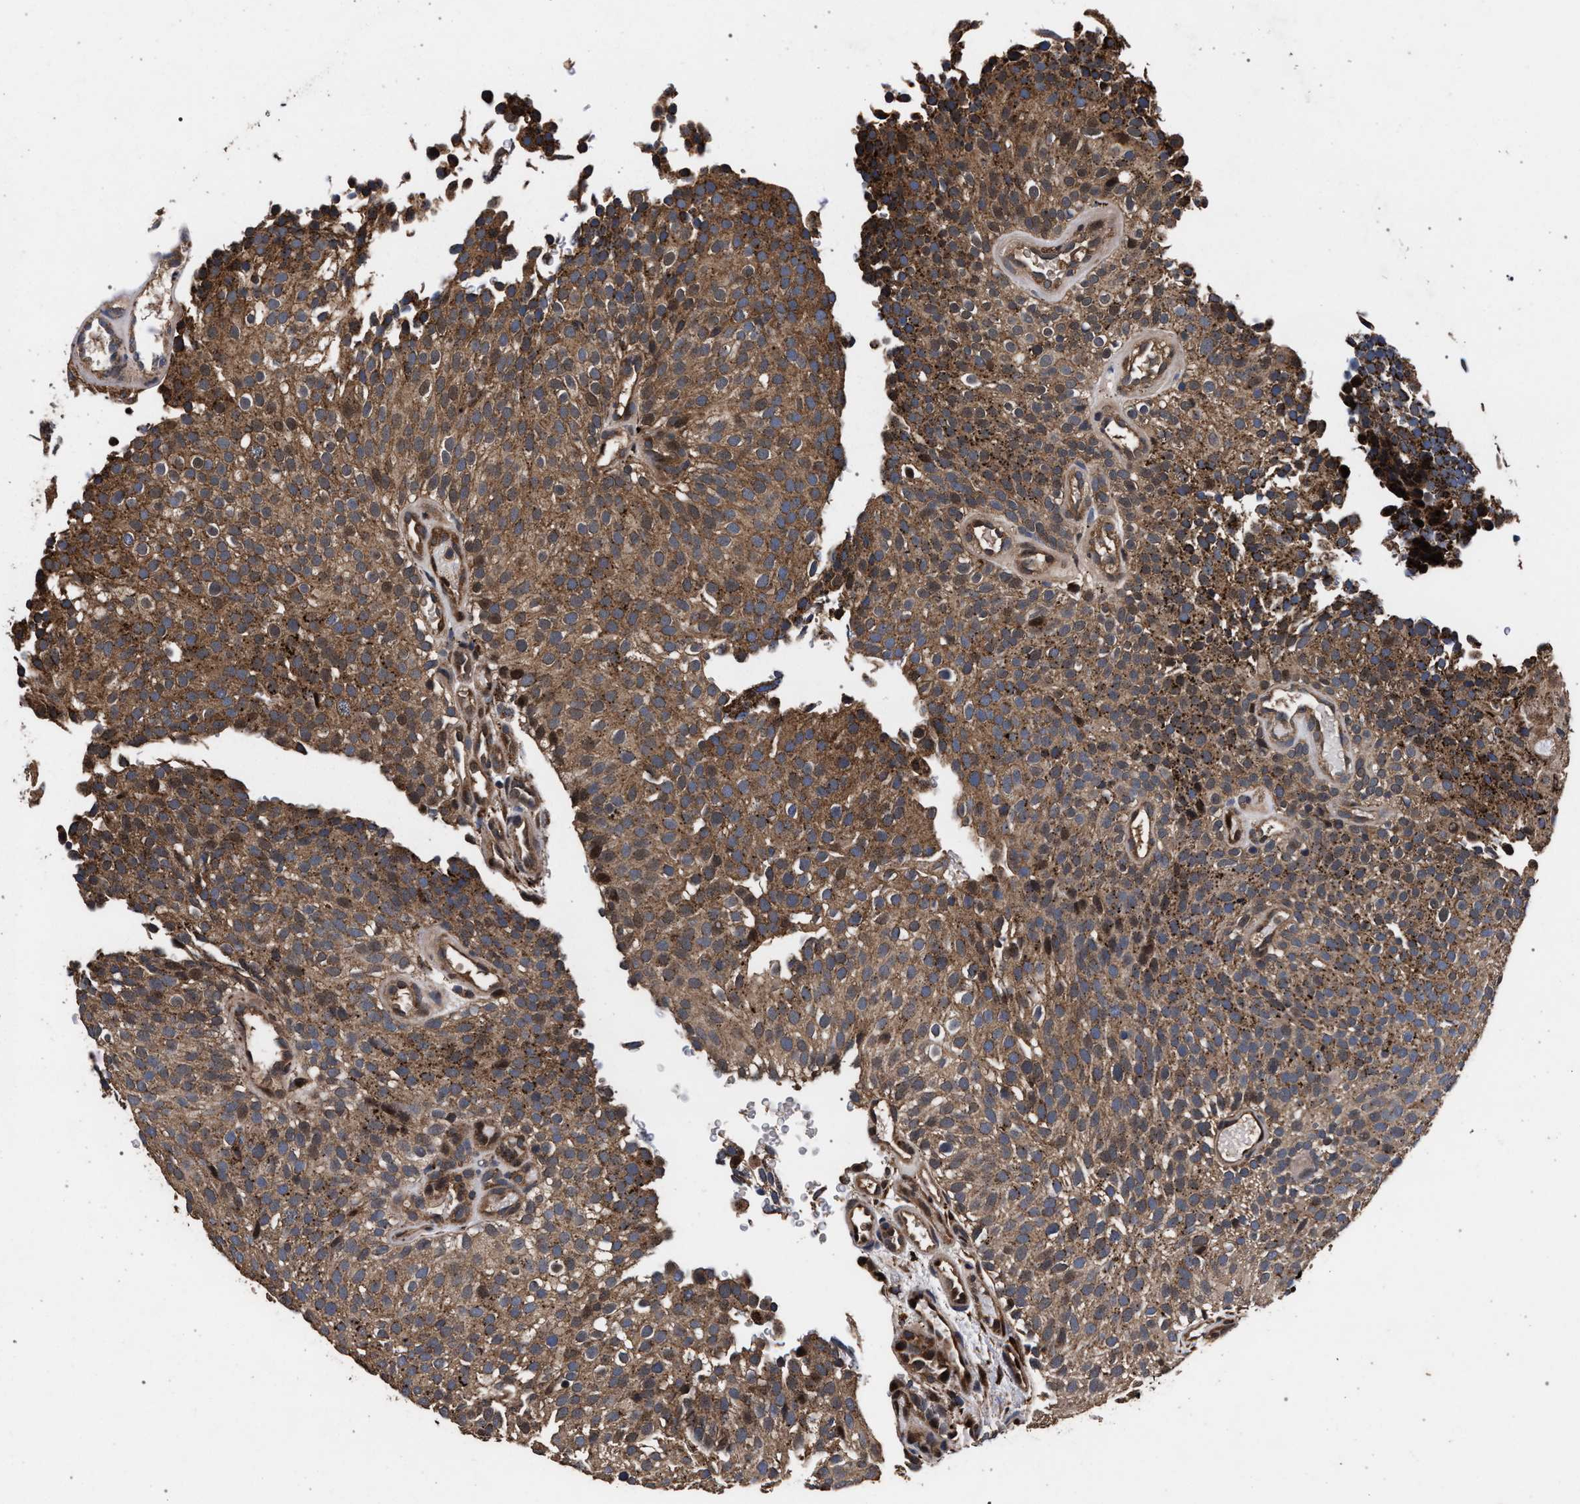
{"staining": {"intensity": "moderate", "quantity": ">75%", "location": "cytoplasmic/membranous,nuclear"}, "tissue": "urothelial cancer", "cell_type": "Tumor cells", "image_type": "cancer", "snomed": [{"axis": "morphology", "description": "Urothelial carcinoma, Low grade"}, {"axis": "topography", "description": "Urinary bladder"}], "caption": "Protein staining by immunohistochemistry (IHC) demonstrates moderate cytoplasmic/membranous and nuclear staining in about >75% of tumor cells in low-grade urothelial carcinoma. Ihc stains the protein in brown and the nuclei are stained blue.", "gene": "ACOX1", "patient": {"sex": "male", "age": 78}}